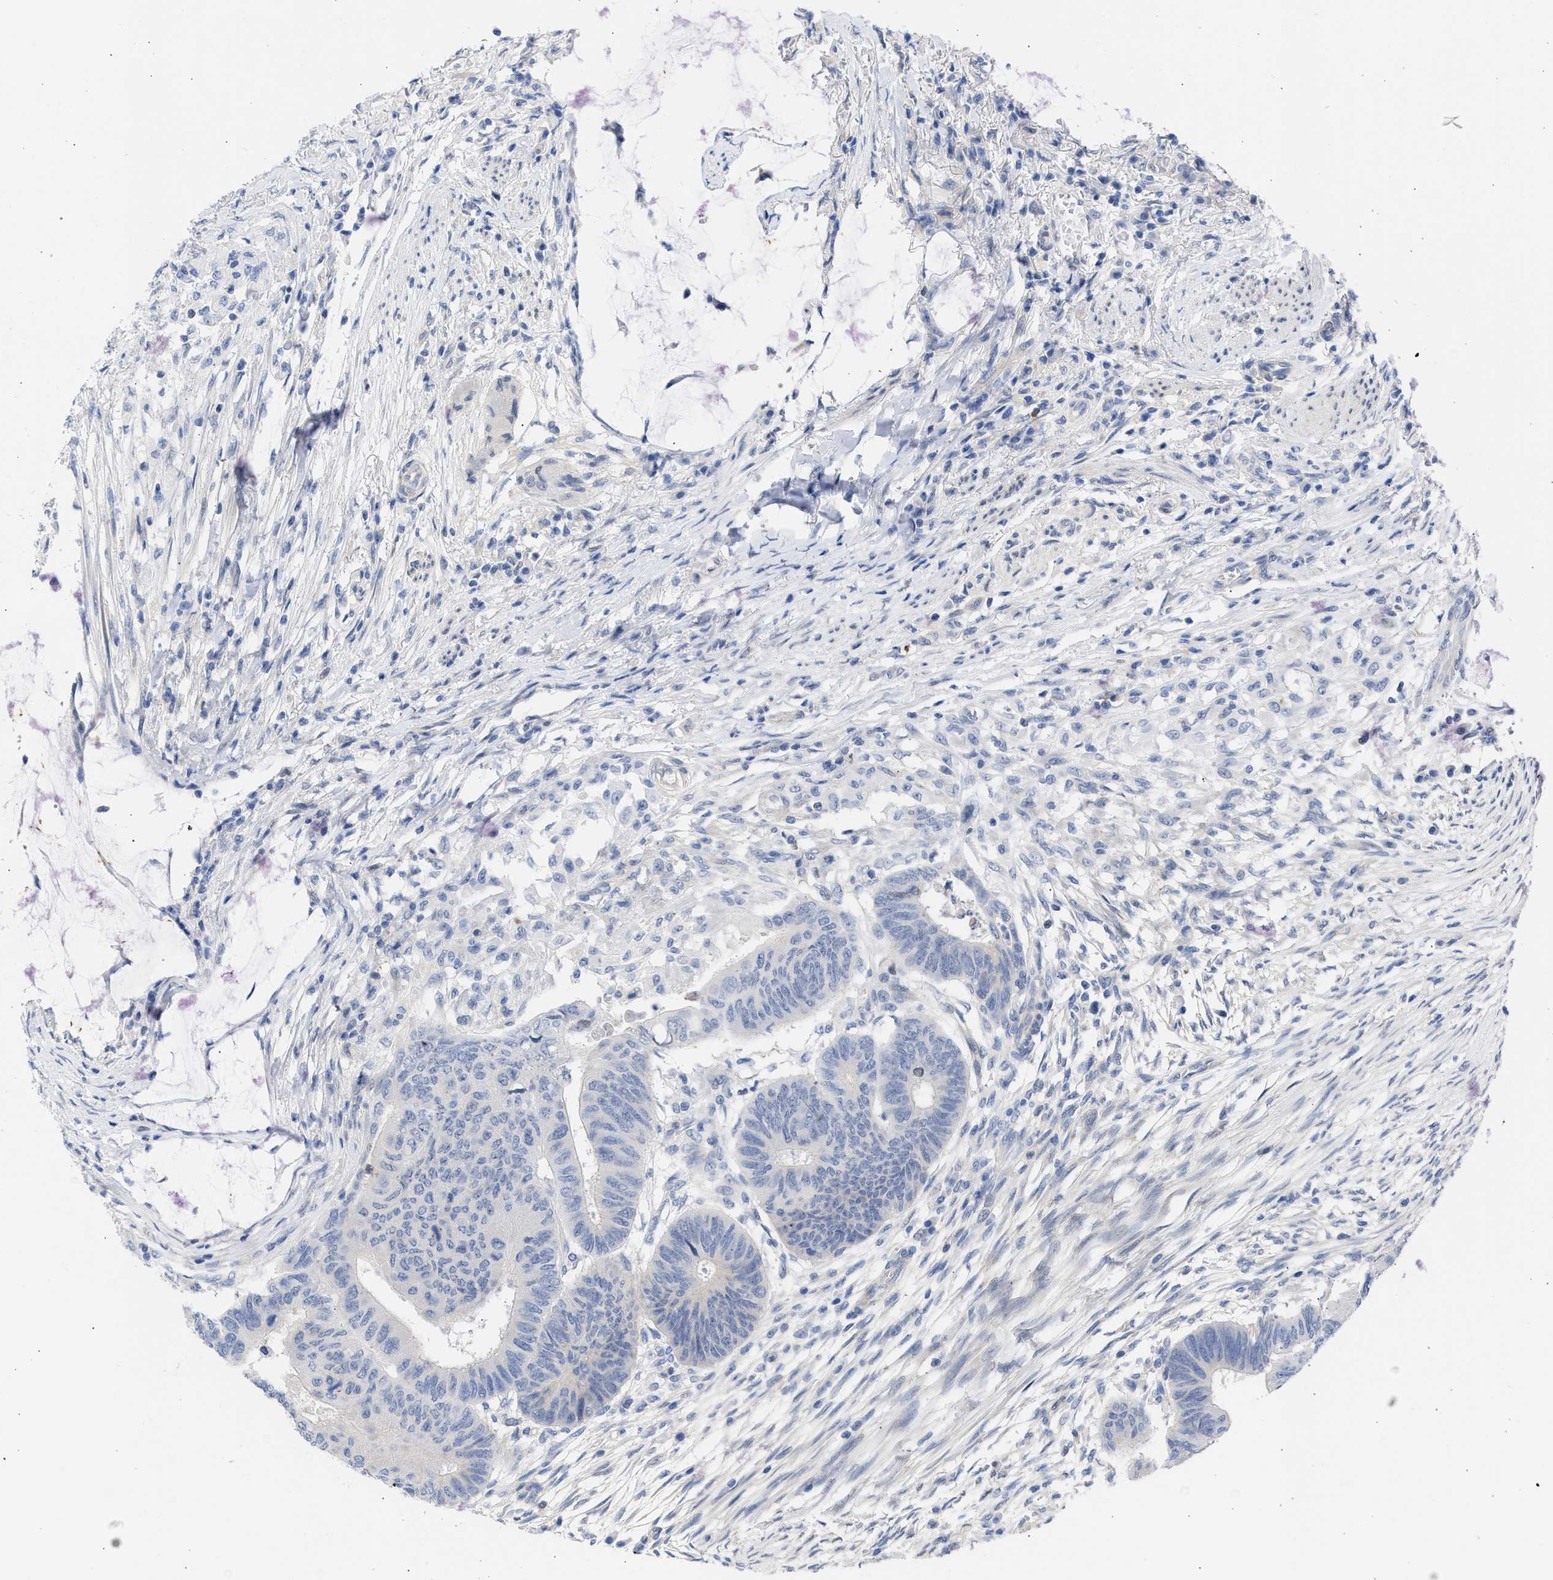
{"staining": {"intensity": "negative", "quantity": "none", "location": "none"}, "tissue": "colorectal cancer", "cell_type": "Tumor cells", "image_type": "cancer", "snomed": [{"axis": "morphology", "description": "Normal tissue, NOS"}, {"axis": "morphology", "description": "Adenocarcinoma, NOS"}, {"axis": "topography", "description": "Rectum"}, {"axis": "topography", "description": "Peripheral nerve tissue"}], "caption": "Immunohistochemistry (IHC) of human adenocarcinoma (colorectal) shows no staining in tumor cells.", "gene": "THRA", "patient": {"sex": "male", "age": 92}}